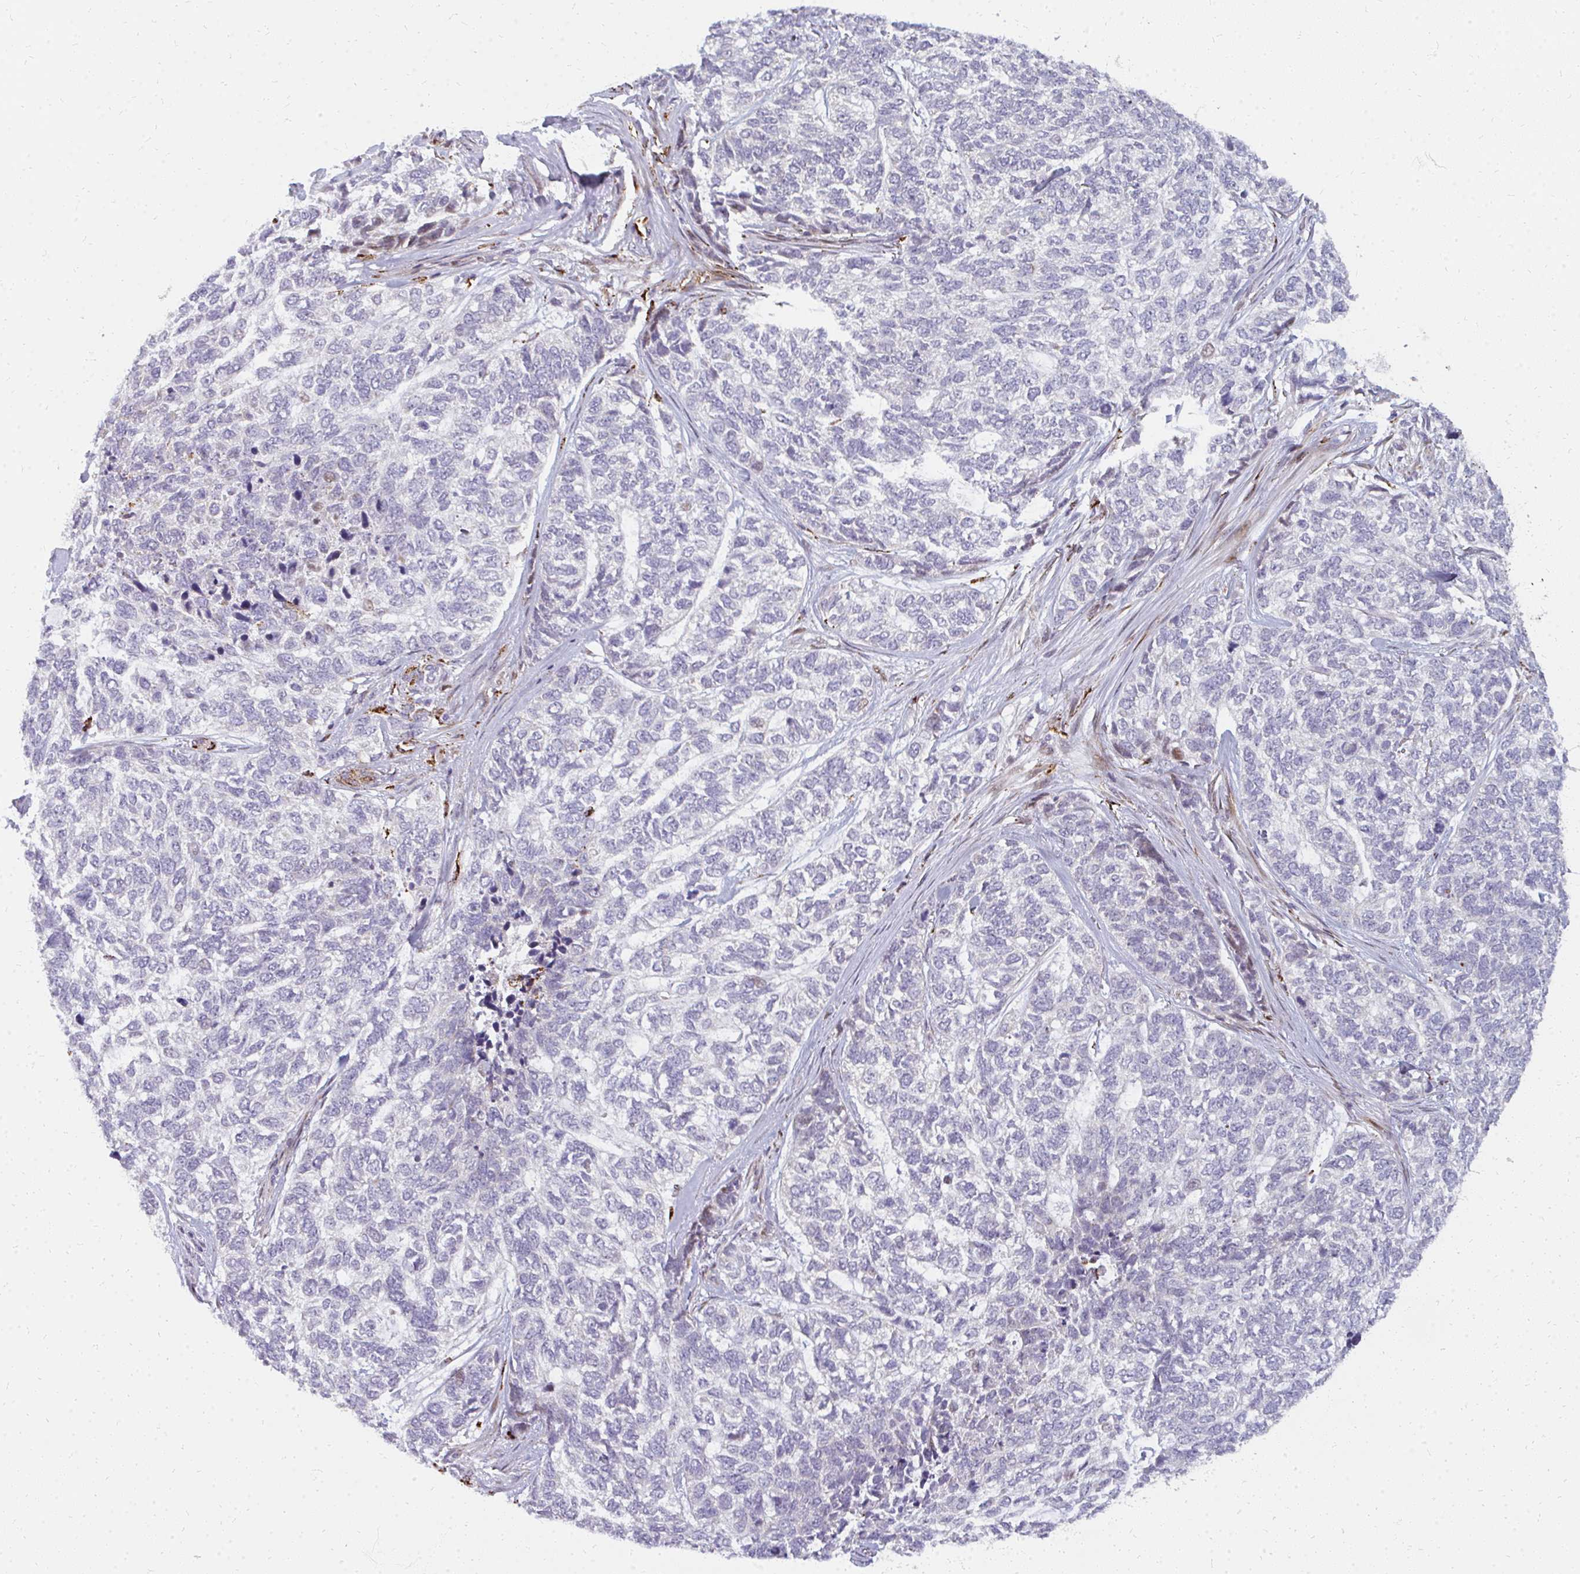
{"staining": {"intensity": "negative", "quantity": "none", "location": "none"}, "tissue": "skin cancer", "cell_type": "Tumor cells", "image_type": "cancer", "snomed": [{"axis": "morphology", "description": "Basal cell carcinoma"}, {"axis": "topography", "description": "Skin"}], "caption": "This is an immunohistochemistry (IHC) image of skin cancer. There is no staining in tumor cells.", "gene": "PLA2G5", "patient": {"sex": "female", "age": 65}}